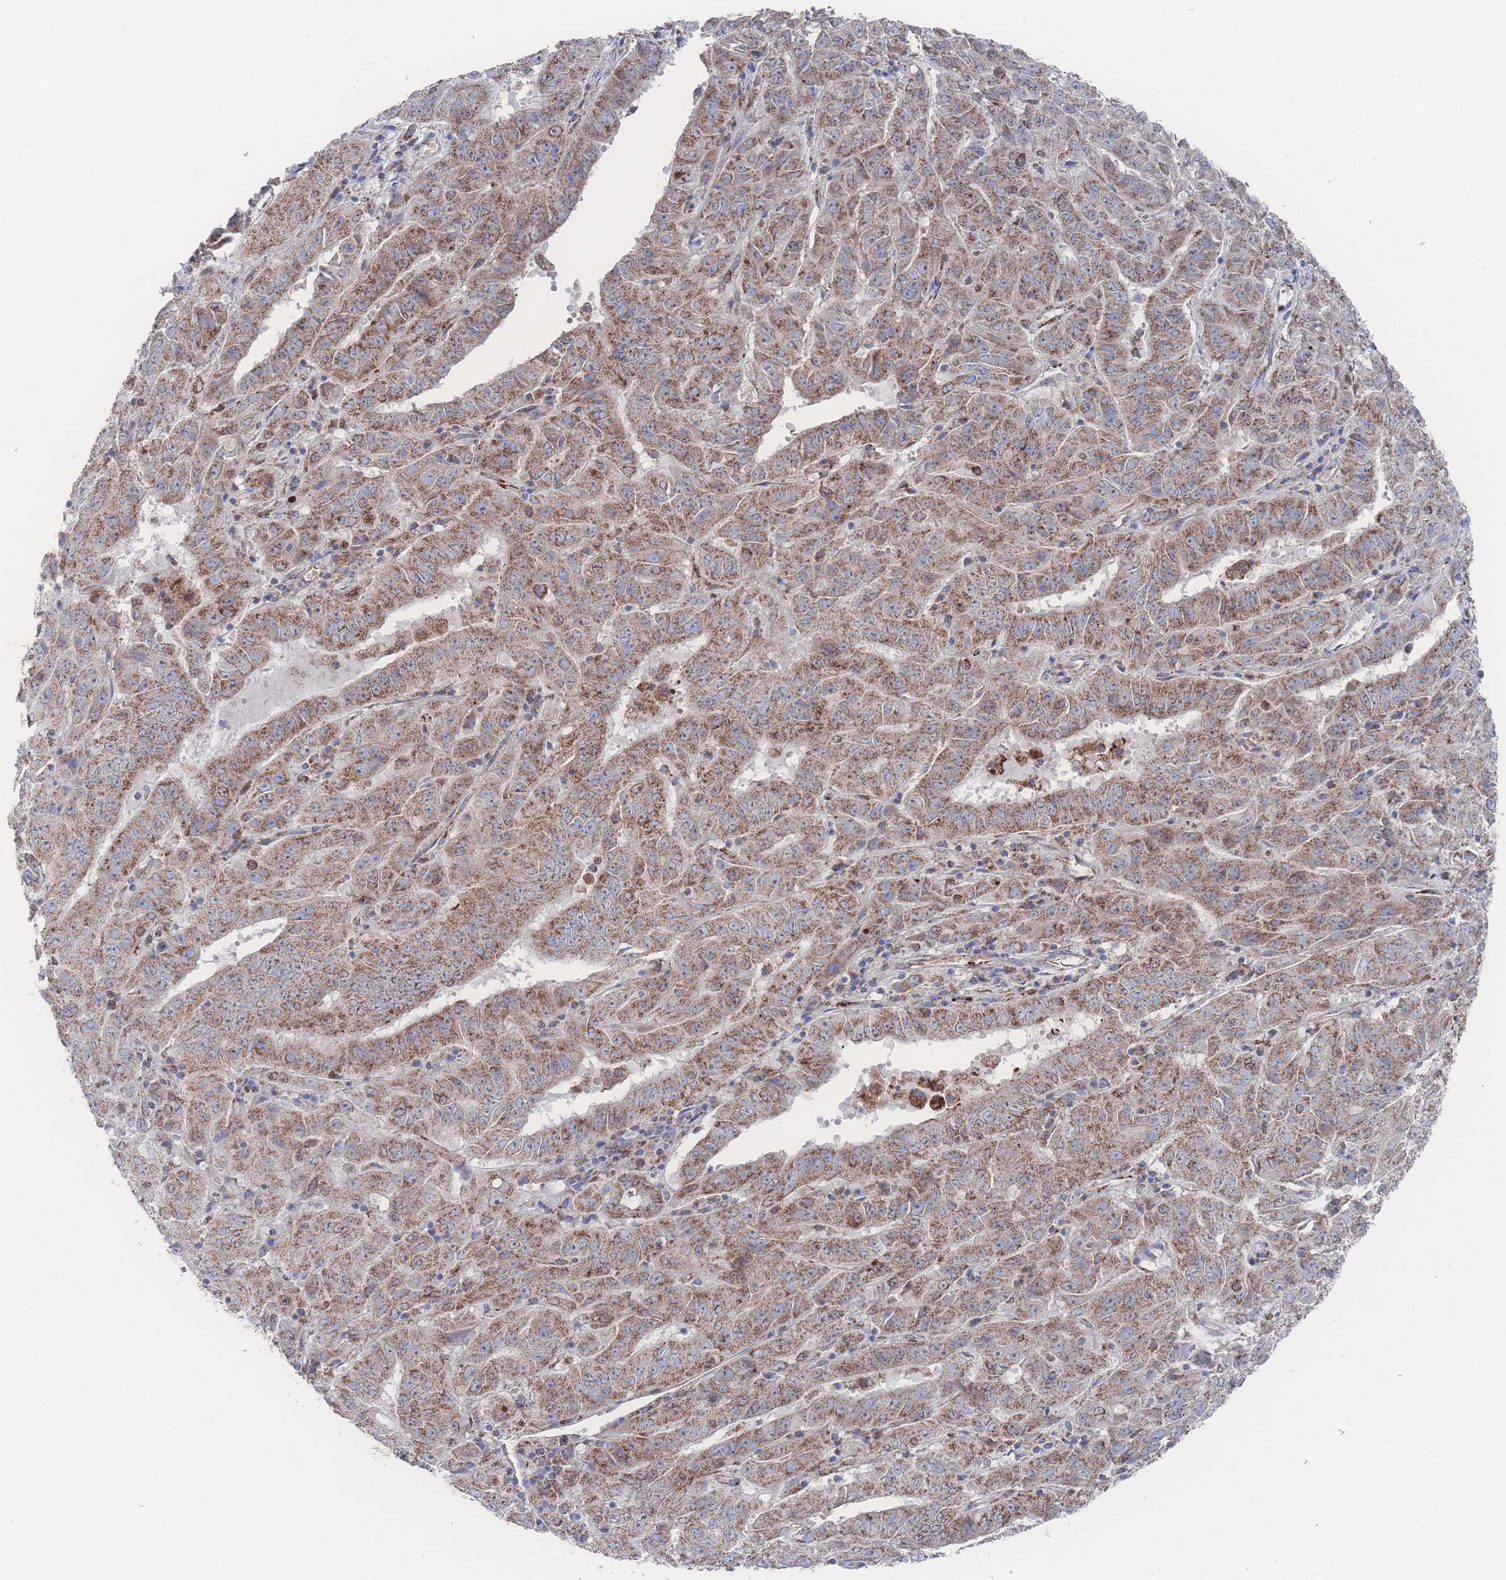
{"staining": {"intensity": "moderate", "quantity": ">75%", "location": "cytoplasmic/membranous"}, "tissue": "pancreatic cancer", "cell_type": "Tumor cells", "image_type": "cancer", "snomed": [{"axis": "morphology", "description": "Adenocarcinoma, NOS"}, {"axis": "topography", "description": "Pancreas"}], "caption": "There is medium levels of moderate cytoplasmic/membranous expression in tumor cells of pancreatic cancer (adenocarcinoma), as demonstrated by immunohistochemical staining (brown color).", "gene": "PEX14", "patient": {"sex": "male", "age": 63}}